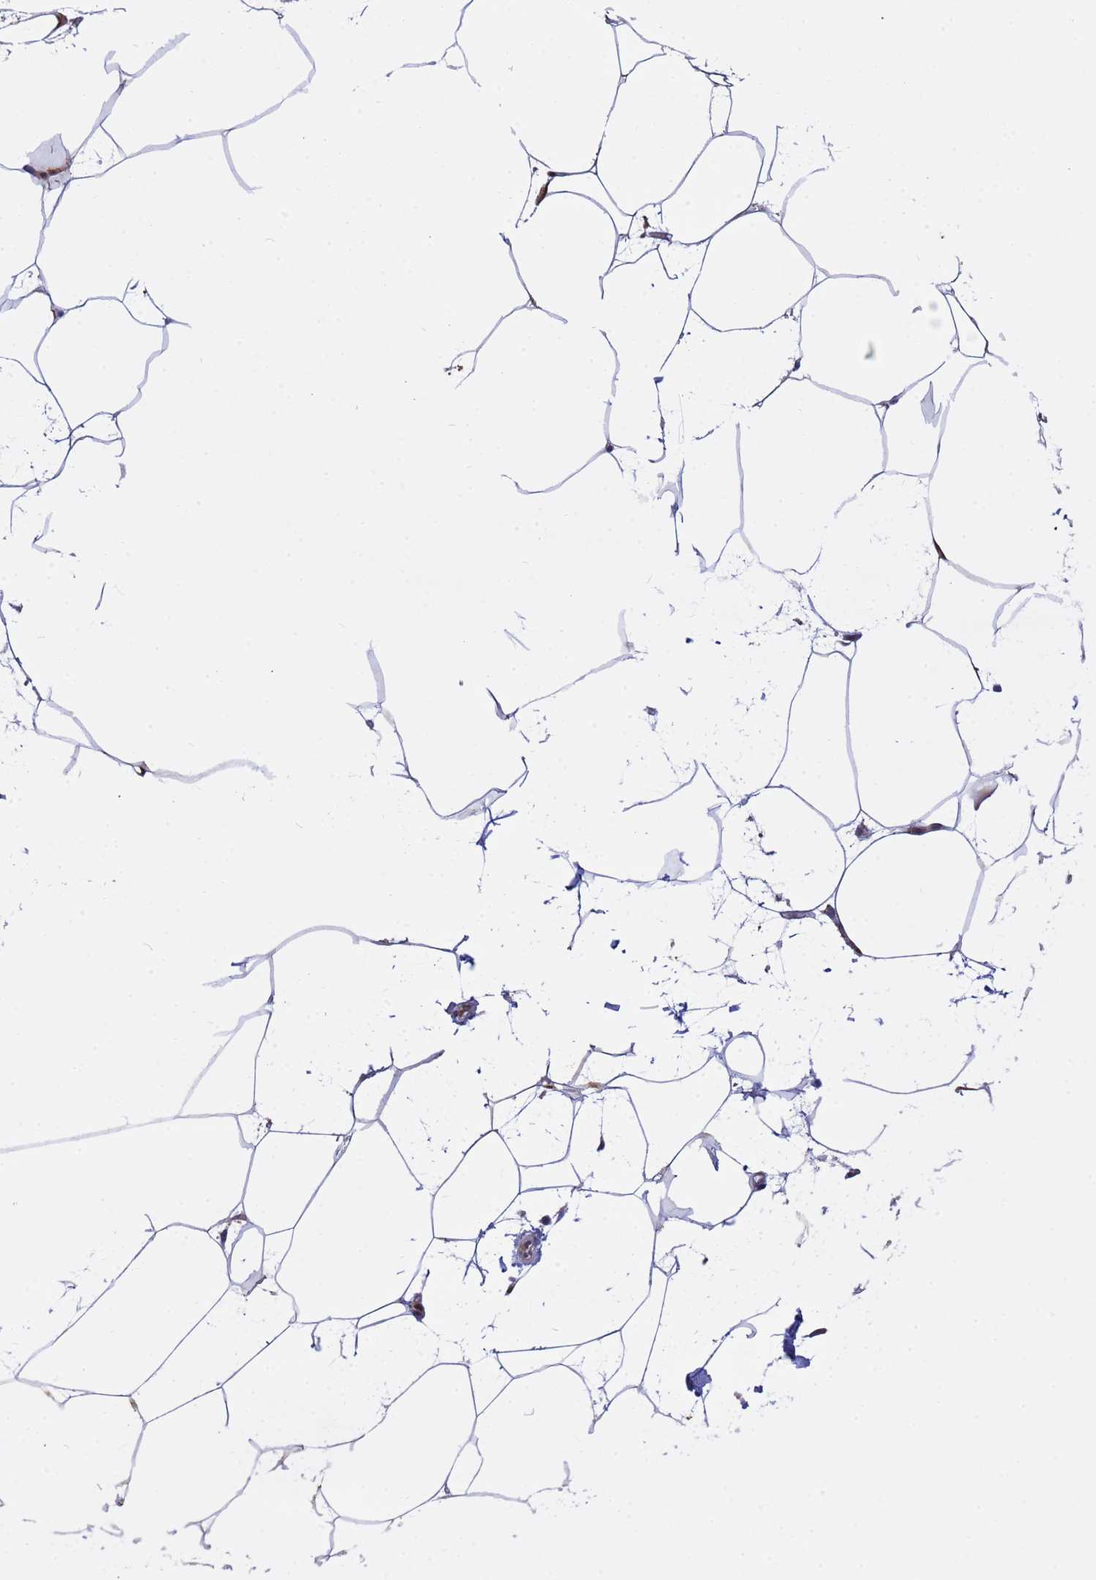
{"staining": {"intensity": "moderate", "quantity": "25%-75%", "location": "nuclear"}, "tissue": "adipose tissue", "cell_type": "Adipocytes", "image_type": "normal", "snomed": [{"axis": "morphology", "description": "Normal tissue, NOS"}, {"axis": "topography", "description": "Adipose tissue"}], "caption": "An image showing moderate nuclear staining in approximately 25%-75% of adipocytes in normal adipose tissue, as visualized by brown immunohistochemical staining.", "gene": "PPP6R1", "patient": {"sex": "female", "age": 37}}